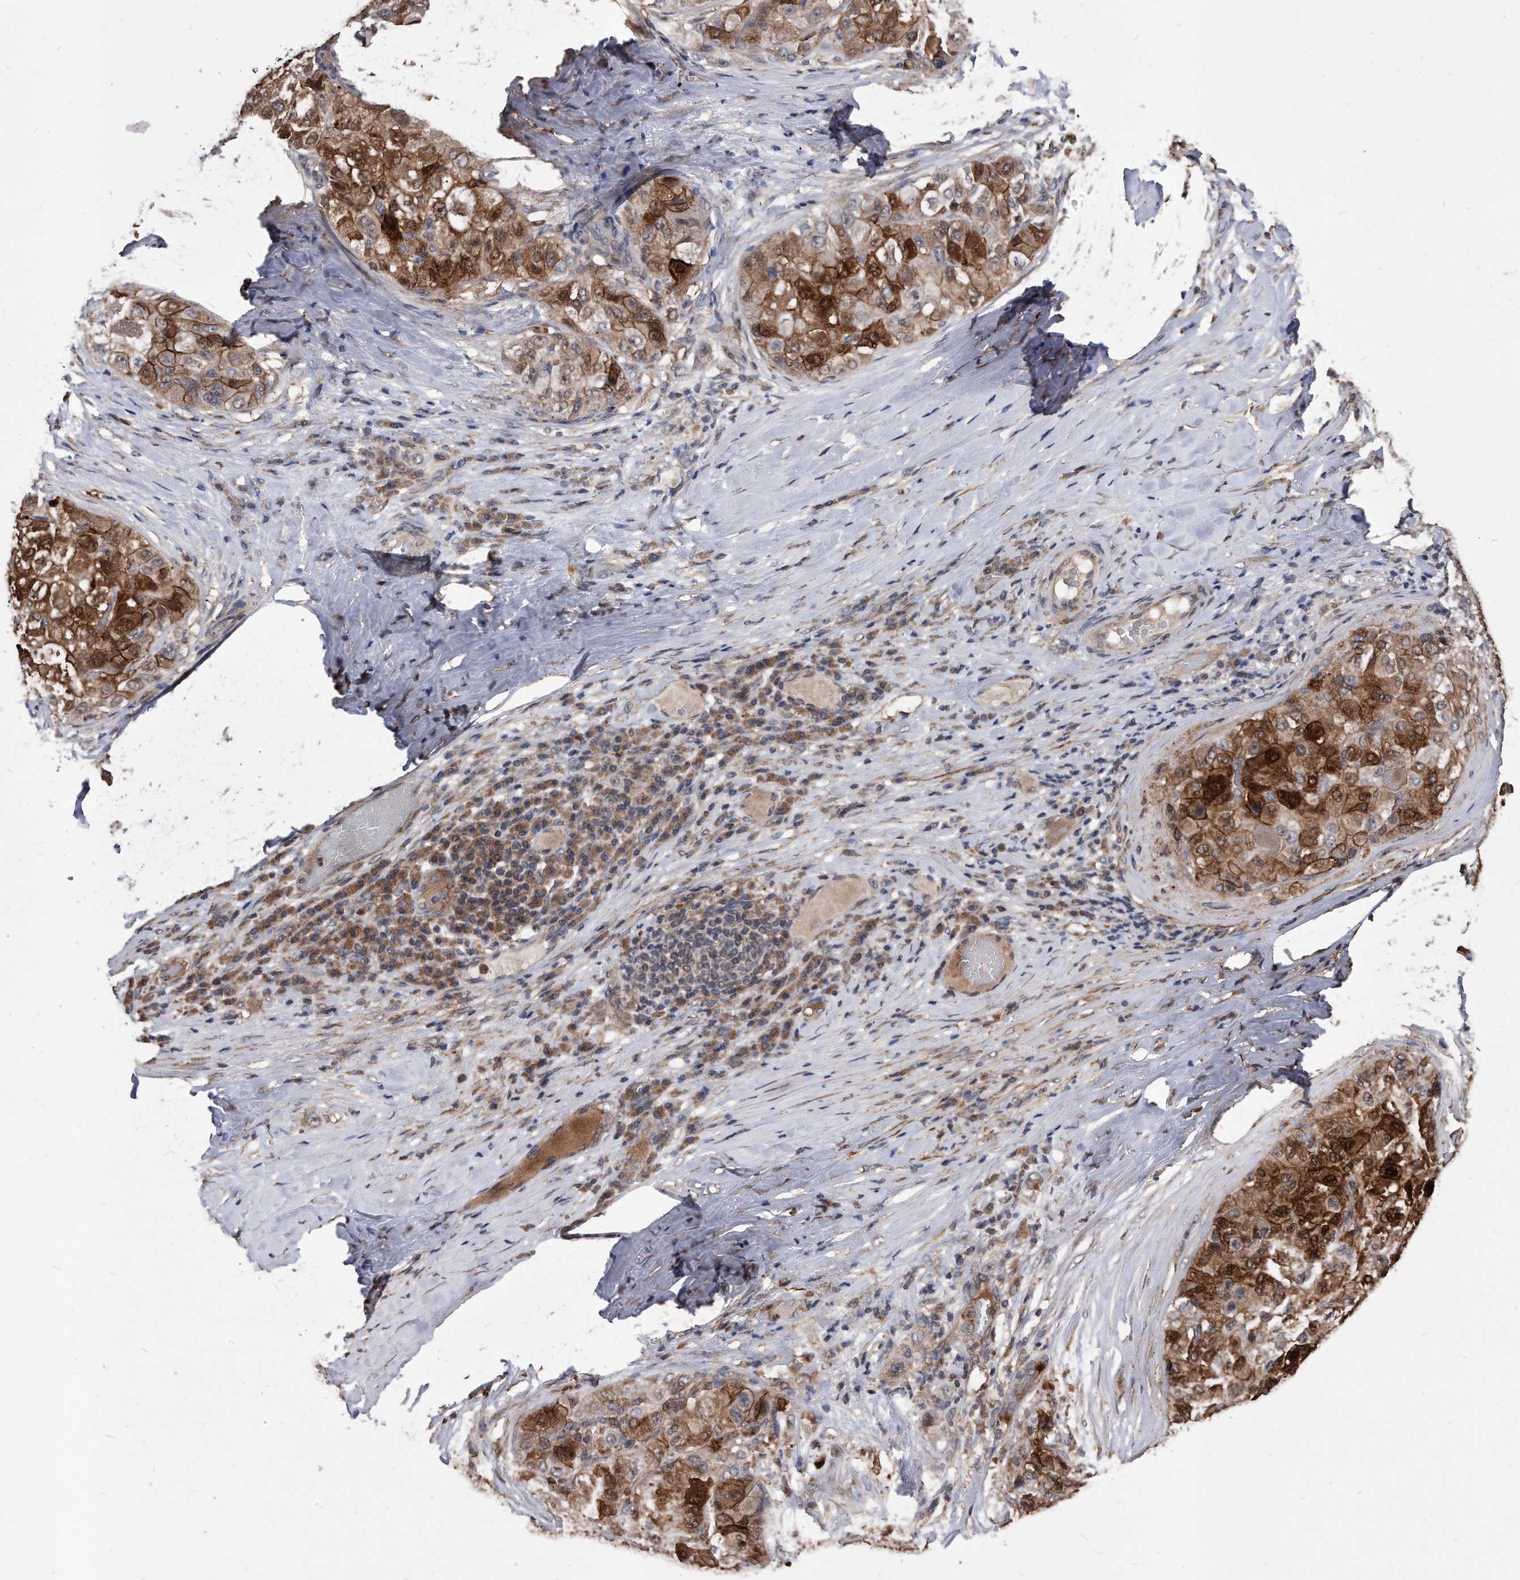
{"staining": {"intensity": "strong", "quantity": ">75%", "location": "cytoplasmic/membranous"}, "tissue": "liver cancer", "cell_type": "Tumor cells", "image_type": "cancer", "snomed": [{"axis": "morphology", "description": "Carcinoma, Hepatocellular, NOS"}, {"axis": "topography", "description": "Liver"}], "caption": "Immunohistochemical staining of liver cancer shows high levels of strong cytoplasmic/membranous staining in approximately >75% of tumor cells. Immunohistochemistry stains the protein of interest in brown and the nuclei are stained blue.", "gene": "IL20RA", "patient": {"sex": "male", "age": 80}}